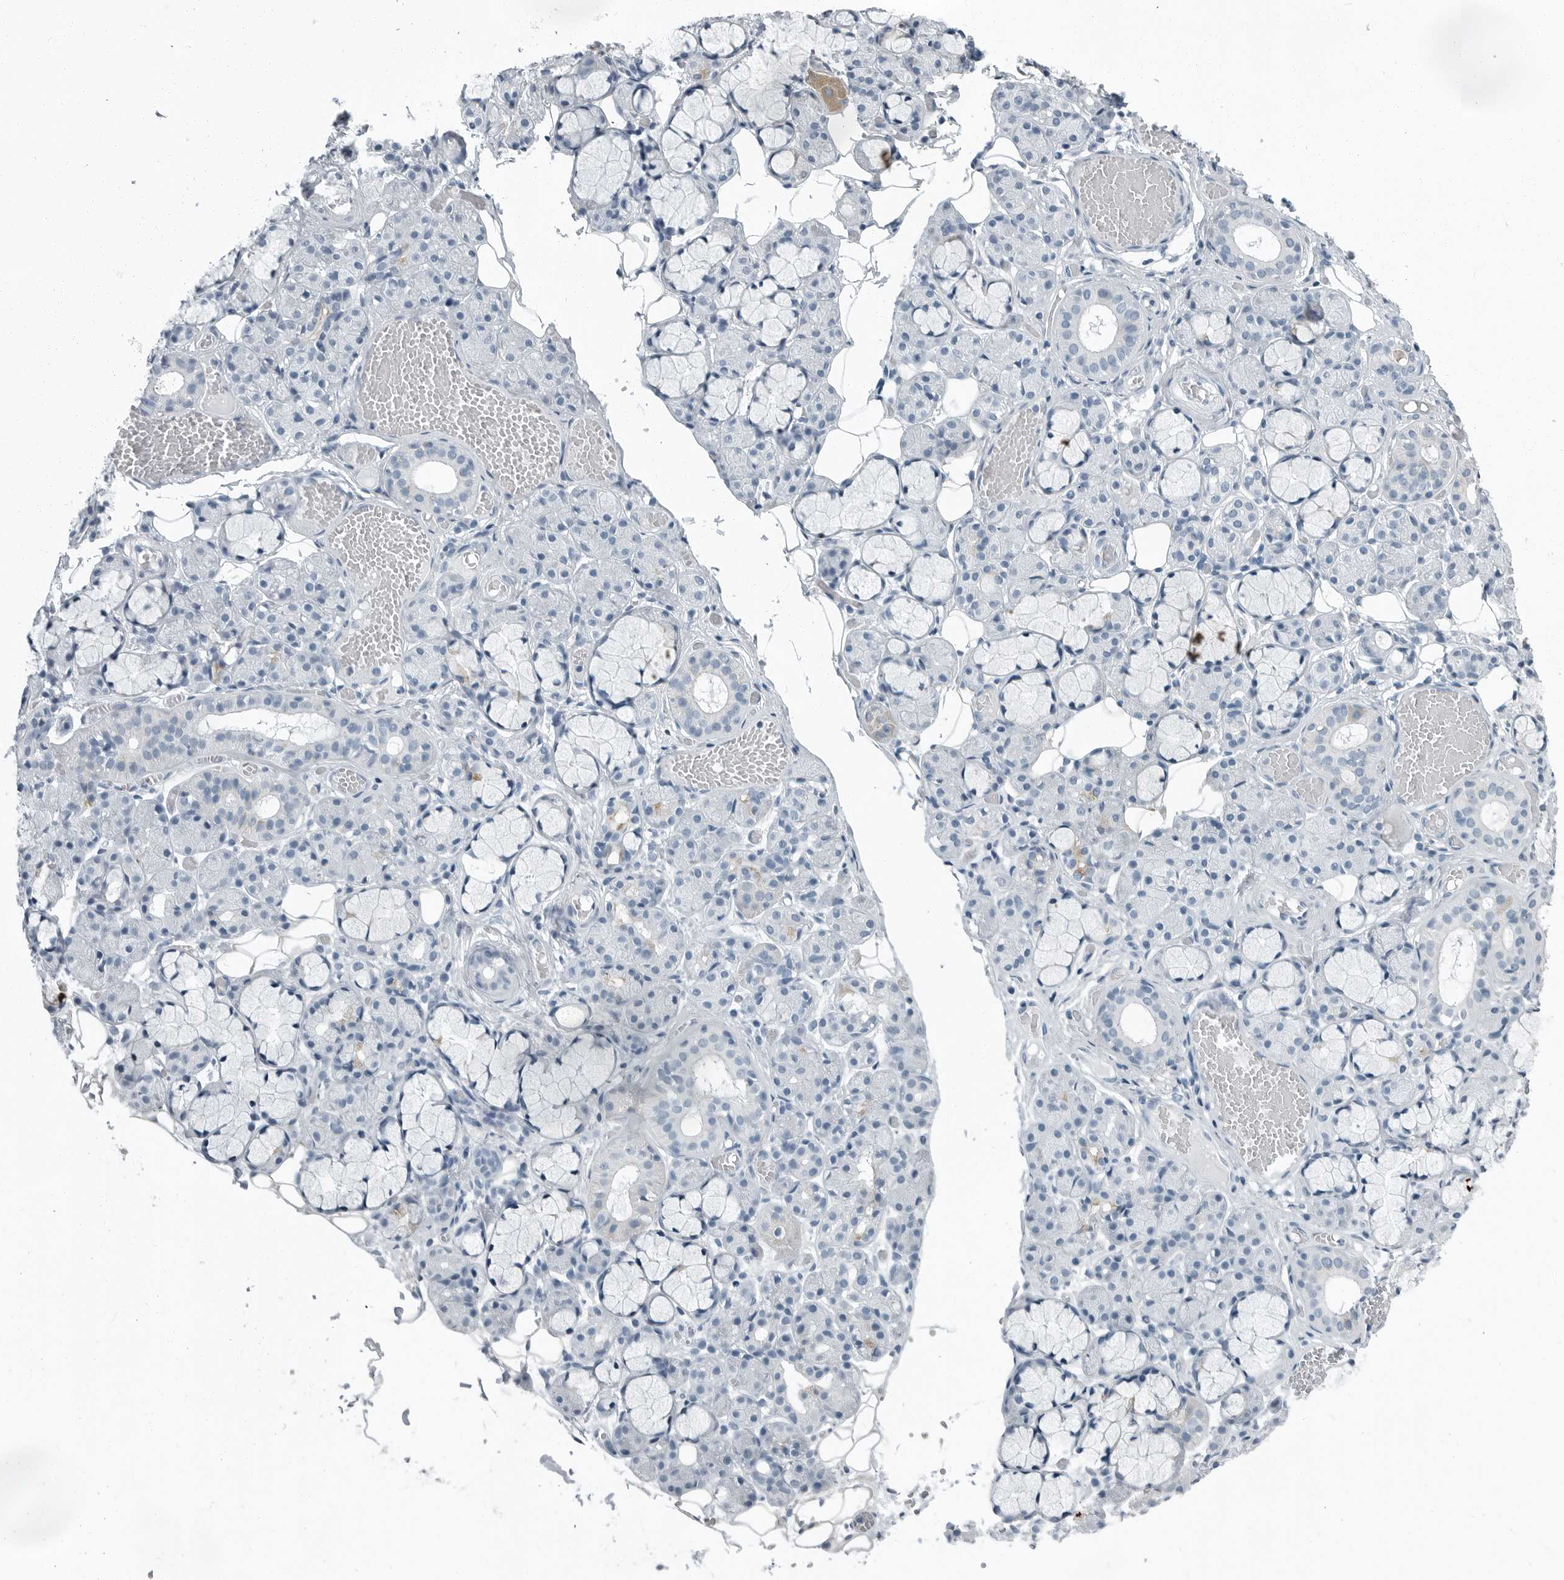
{"staining": {"intensity": "moderate", "quantity": "<25%", "location": "cytoplasmic/membranous"}, "tissue": "salivary gland", "cell_type": "Glandular cells", "image_type": "normal", "snomed": [{"axis": "morphology", "description": "Normal tissue, NOS"}, {"axis": "topography", "description": "Salivary gland"}], "caption": "This photomicrograph reveals immunohistochemistry (IHC) staining of unremarkable human salivary gland, with low moderate cytoplasmic/membranous staining in about <25% of glandular cells.", "gene": "ZPBP2", "patient": {"sex": "male", "age": 63}}